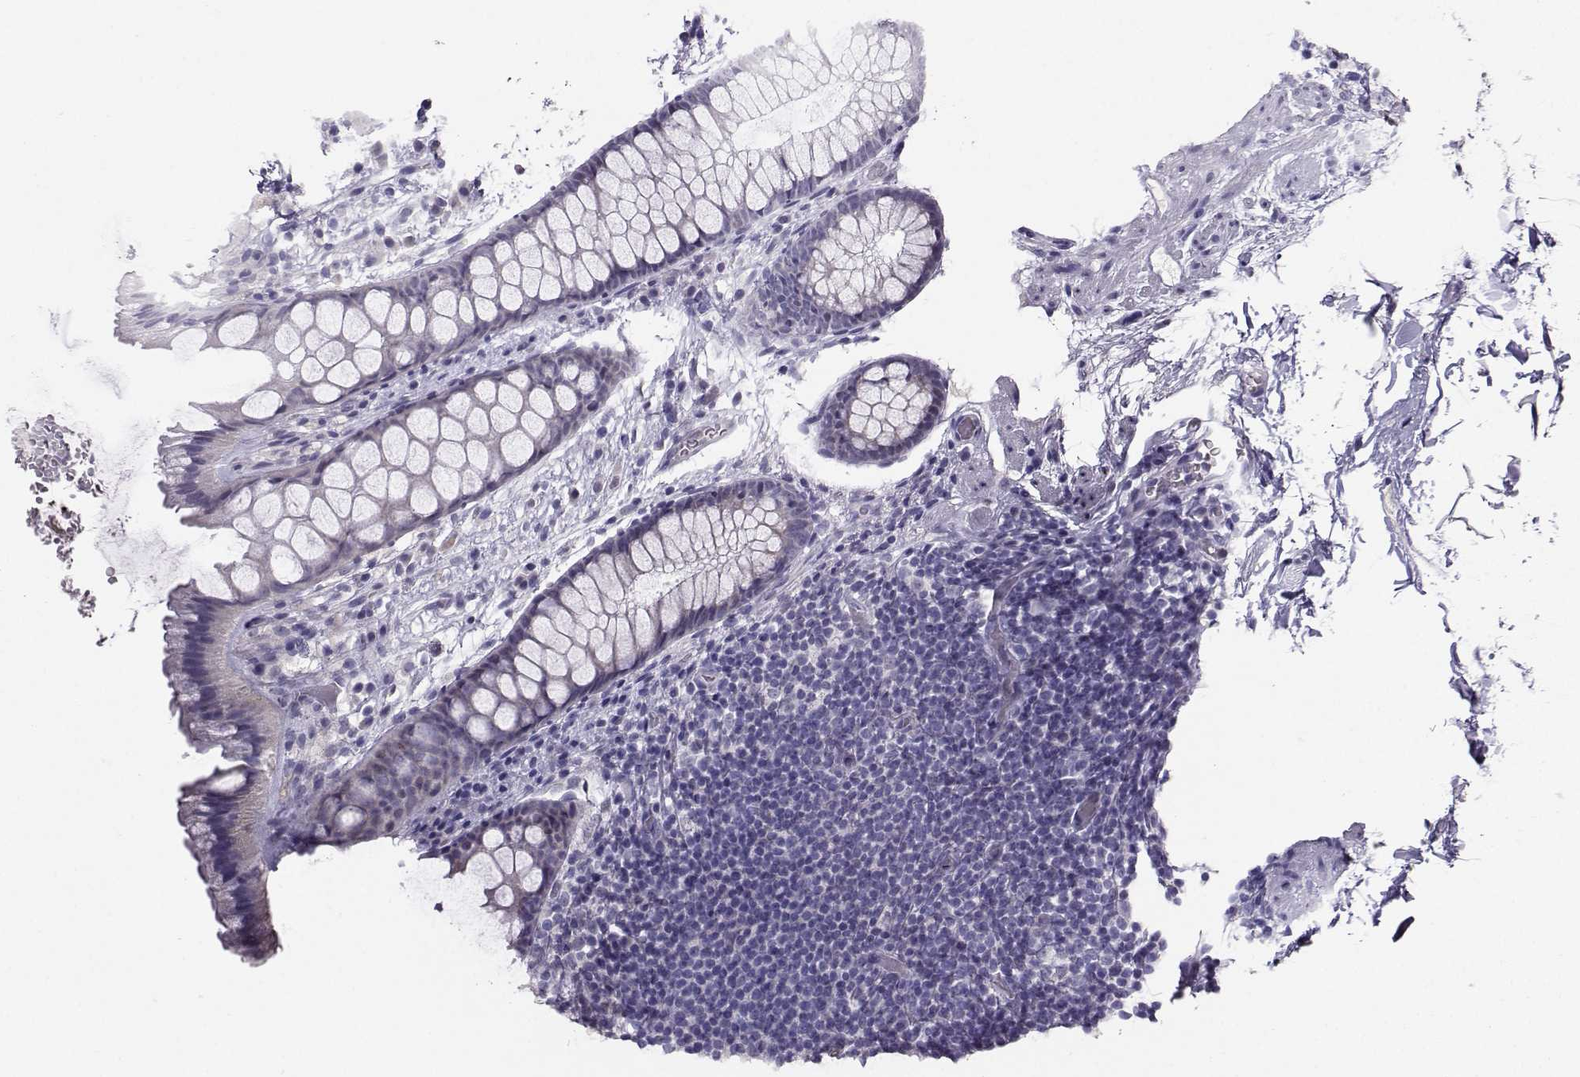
{"staining": {"intensity": "negative", "quantity": "none", "location": "none"}, "tissue": "rectum", "cell_type": "Glandular cells", "image_type": "normal", "snomed": [{"axis": "morphology", "description": "Normal tissue, NOS"}, {"axis": "topography", "description": "Rectum"}], "caption": "Photomicrograph shows no protein staining in glandular cells of normal rectum. (DAB immunohistochemistry with hematoxylin counter stain).", "gene": "CARTPT", "patient": {"sex": "female", "age": 62}}